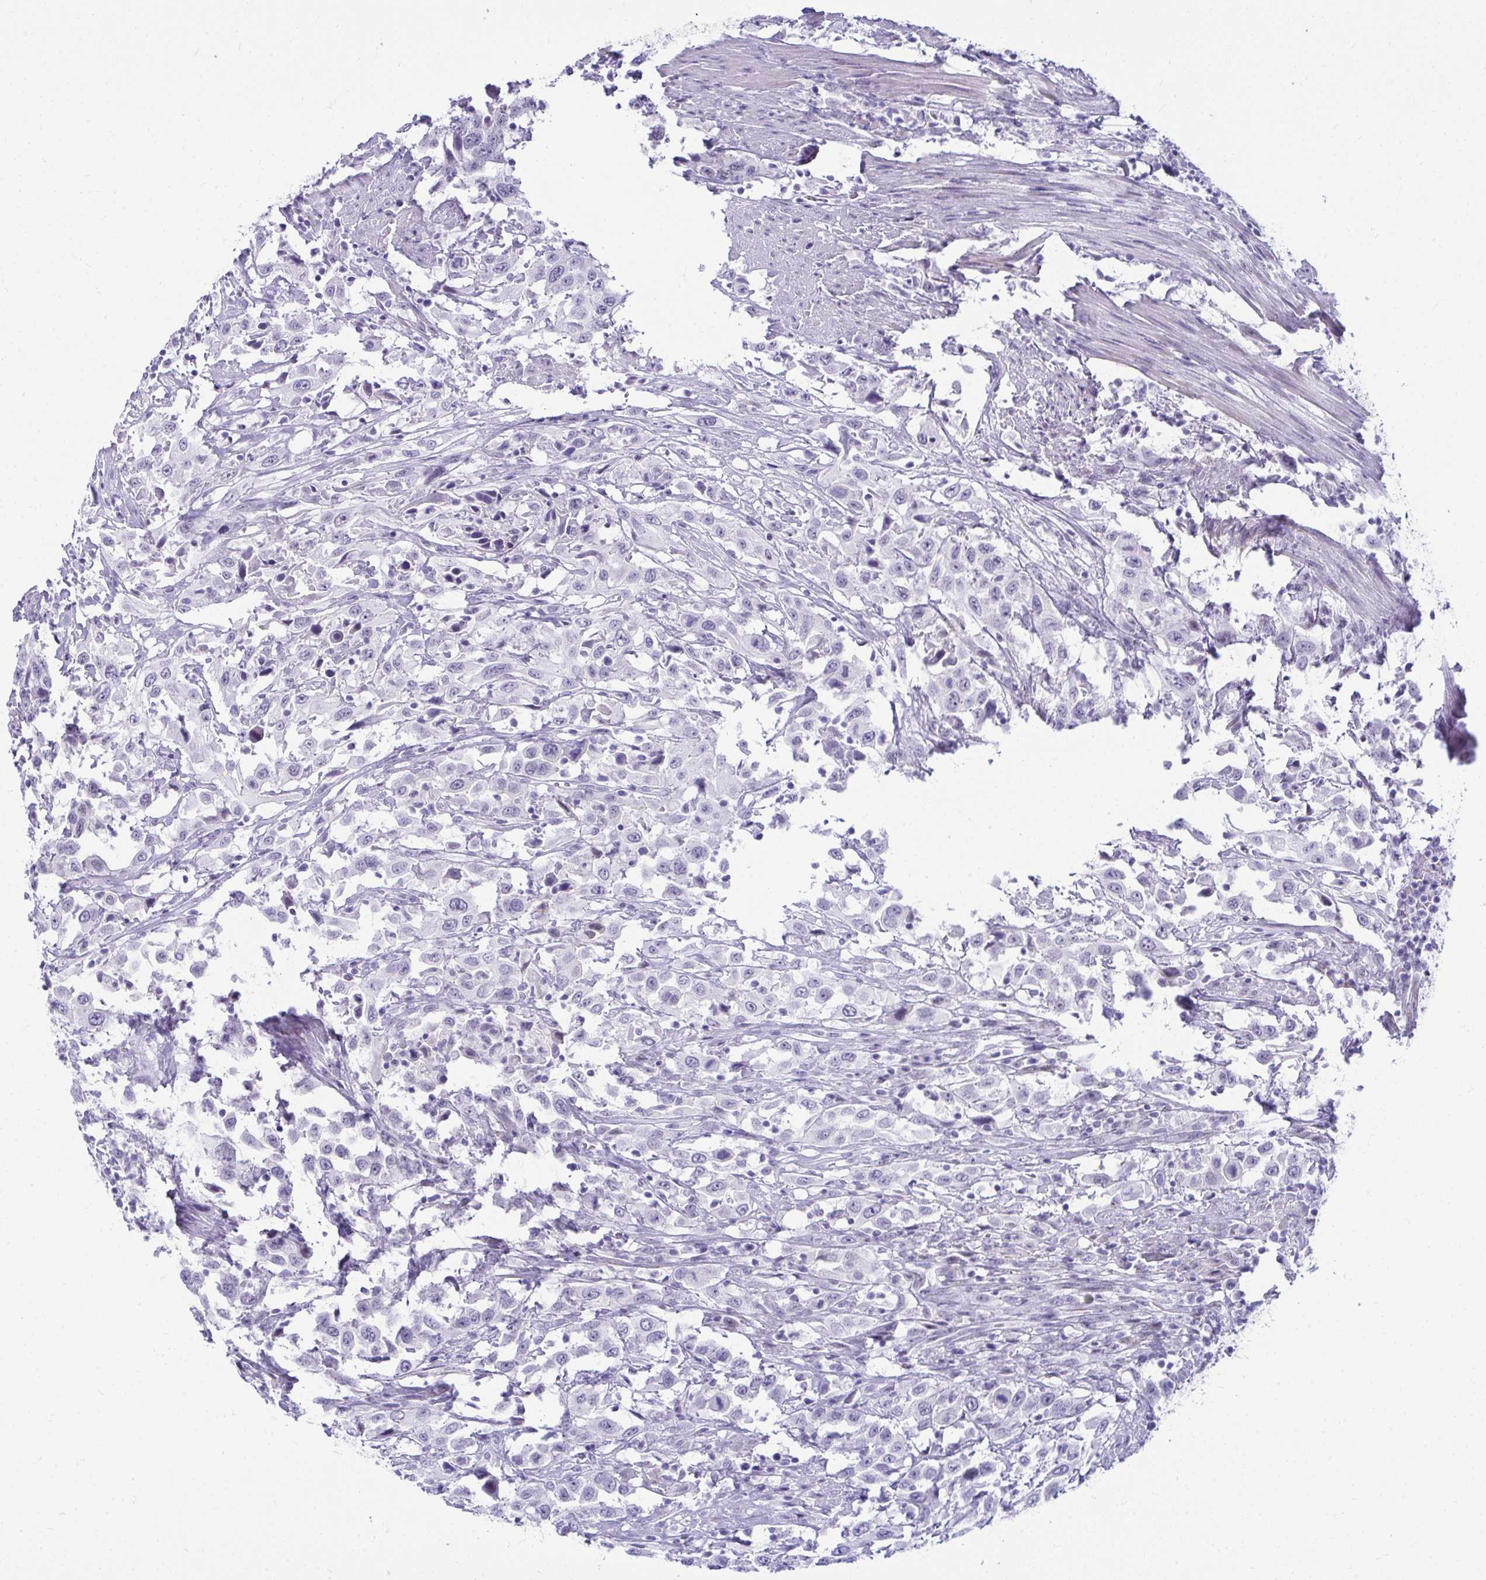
{"staining": {"intensity": "negative", "quantity": "none", "location": "none"}, "tissue": "urothelial cancer", "cell_type": "Tumor cells", "image_type": "cancer", "snomed": [{"axis": "morphology", "description": "Urothelial carcinoma, High grade"}, {"axis": "topography", "description": "Urinary bladder"}], "caption": "The immunohistochemistry micrograph has no significant expression in tumor cells of urothelial cancer tissue.", "gene": "OR5F1", "patient": {"sex": "male", "age": 61}}